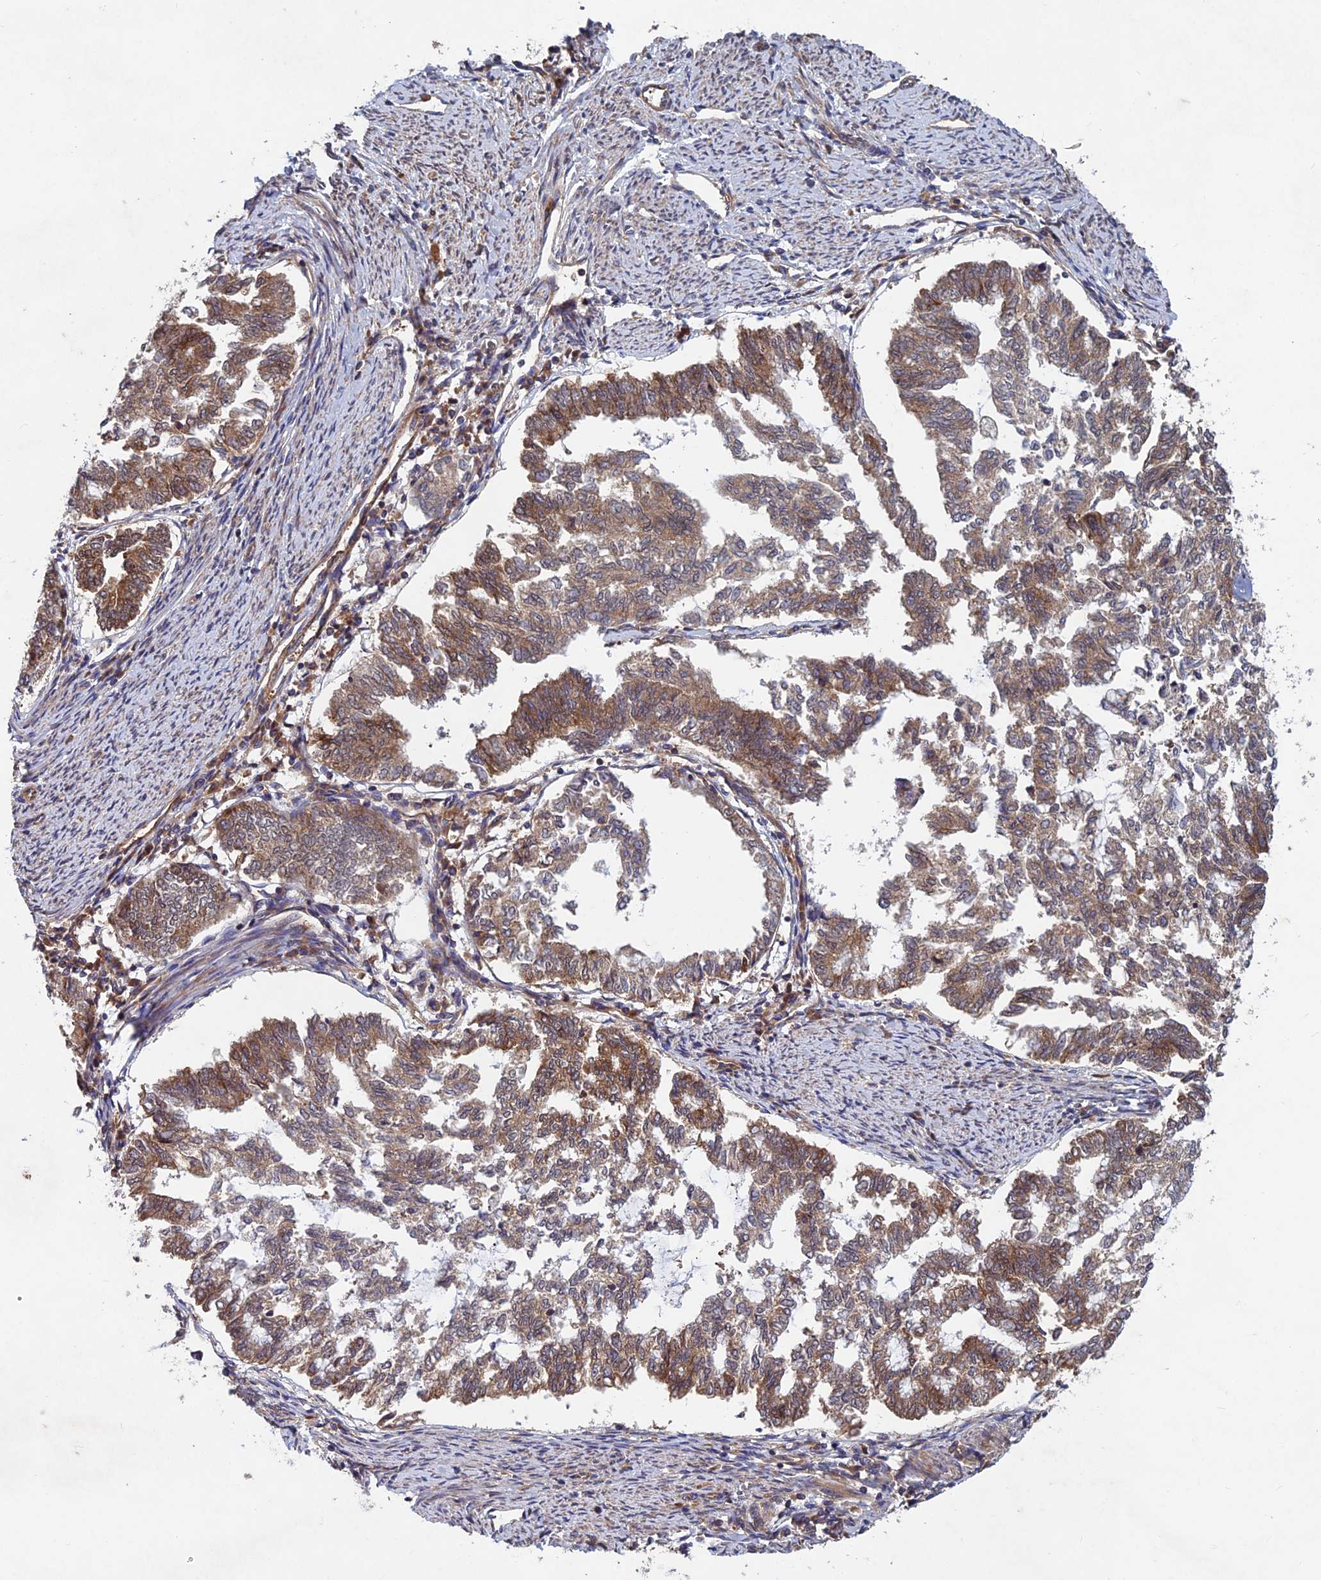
{"staining": {"intensity": "moderate", "quantity": ">75%", "location": "cytoplasmic/membranous"}, "tissue": "endometrial cancer", "cell_type": "Tumor cells", "image_type": "cancer", "snomed": [{"axis": "morphology", "description": "Adenocarcinoma, NOS"}, {"axis": "topography", "description": "Endometrium"}], "caption": "This image reveals IHC staining of endometrial cancer, with medium moderate cytoplasmic/membranous positivity in approximately >75% of tumor cells.", "gene": "NCAPG", "patient": {"sex": "female", "age": 79}}